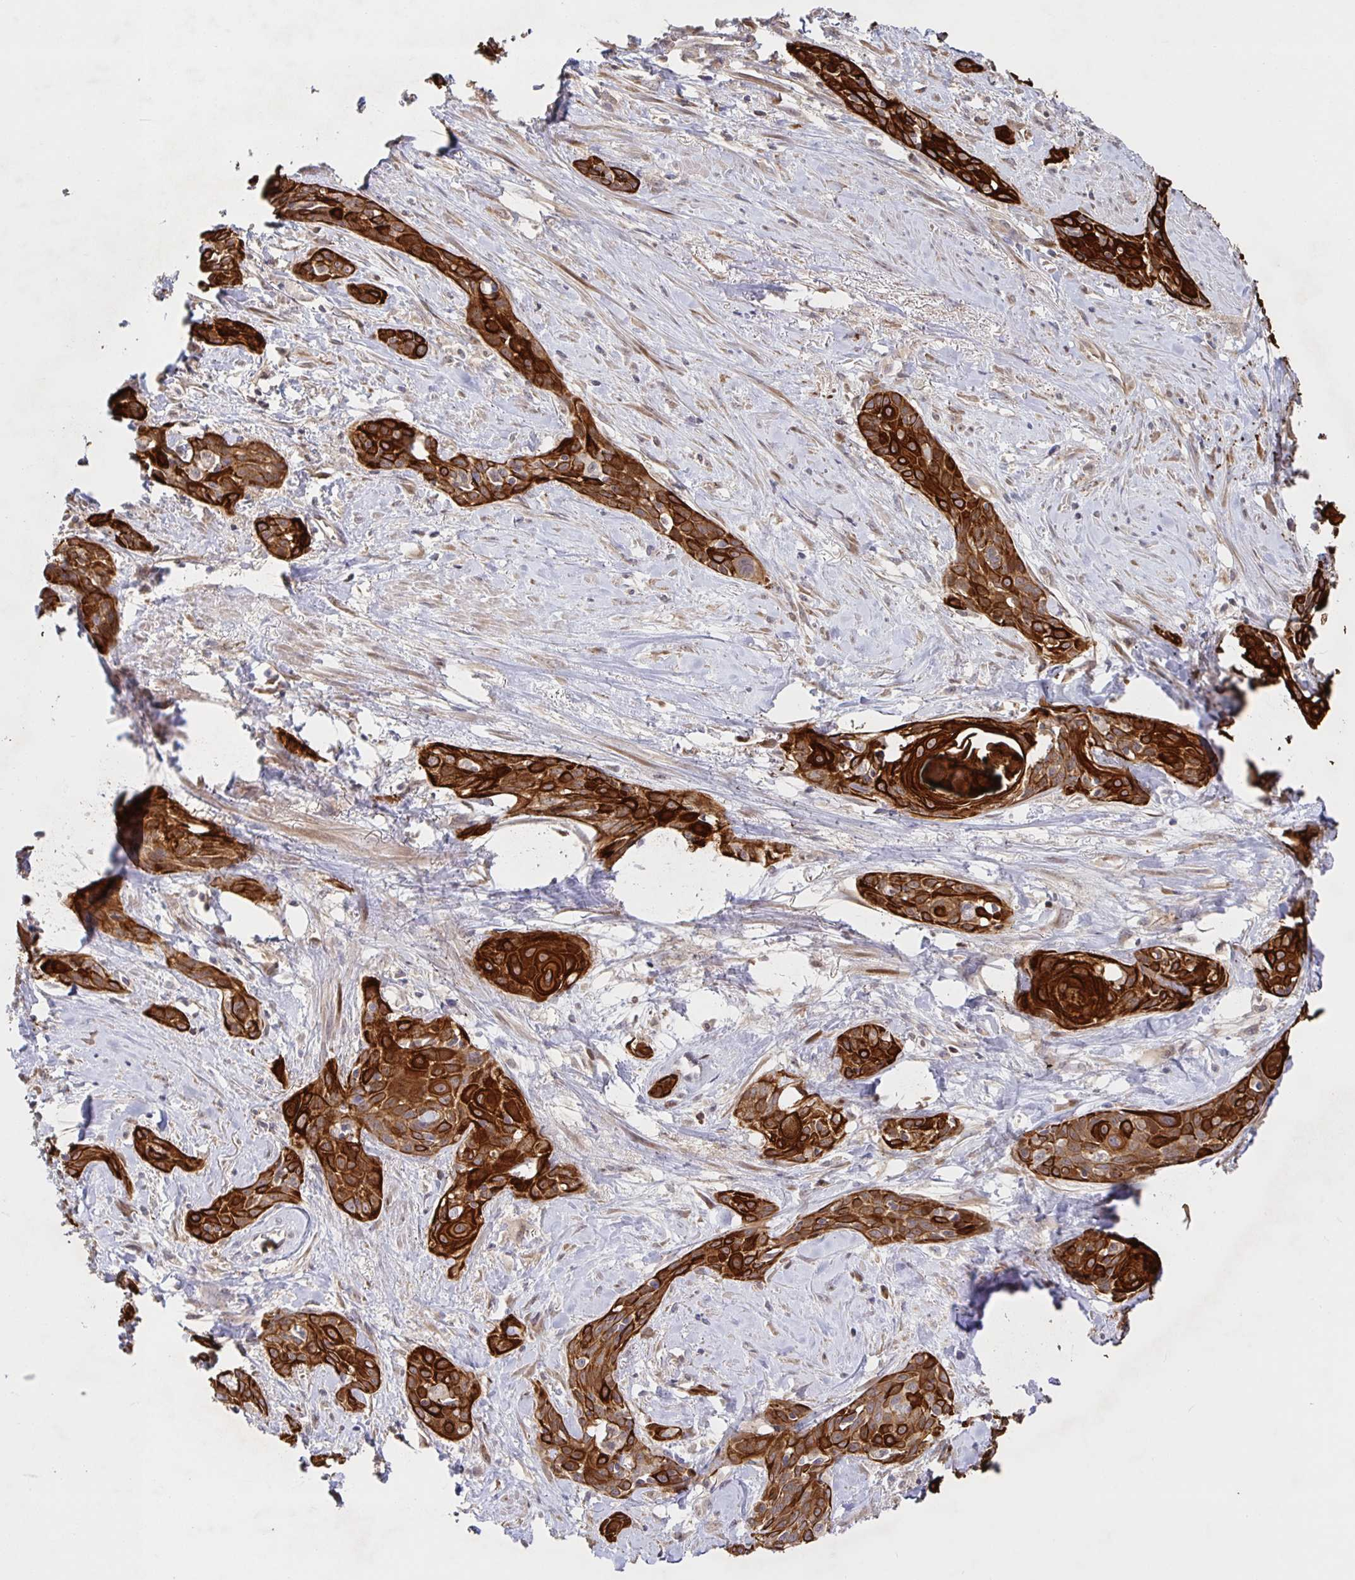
{"staining": {"intensity": "strong", "quantity": ">75%", "location": "cytoplasmic/membranous"}, "tissue": "skin cancer", "cell_type": "Tumor cells", "image_type": "cancer", "snomed": [{"axis": "morphology", "description": "Squamous cell carcinoma, NOS"}, {"axis": "topography", "description": "Skin"}, {"axis": "topography", "description": "Anal"}], "caption": "Immunohistochemical staining of human skin cancer (squamous cell carcinoma) shows high levels of strong cytoplasmic/membranous expression in about >75% of tumor cells.", "gene": "AACS", "patient": {"sex": "male", "age": 64}}